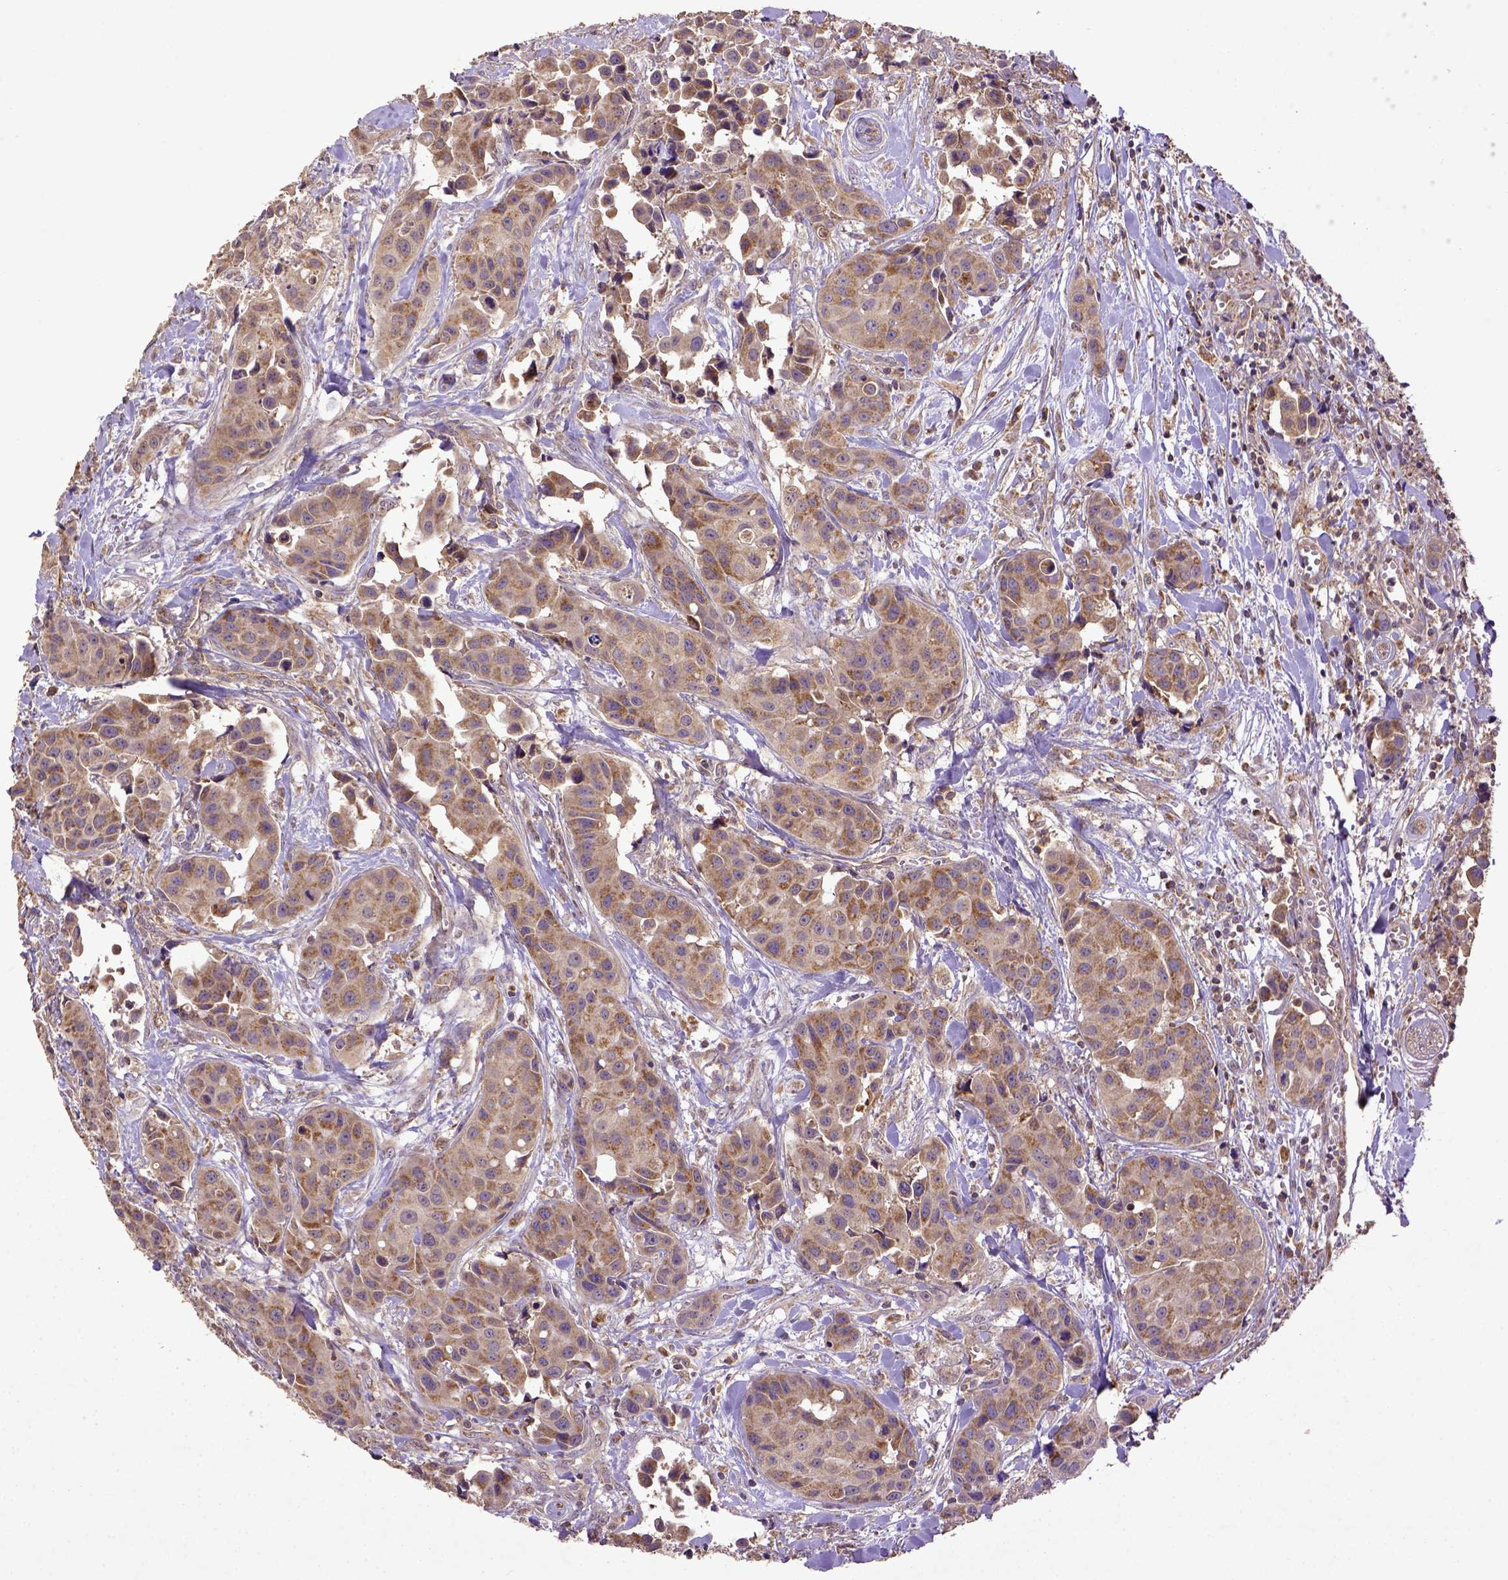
{"staining": {"intensity": "moderate", "quantity": ">75%", "location": "cytoplasmic/membranous"}, "tissue": "head and neck cancer", "cell_type": "Tumor cells", "image_type": "cancer", "snomed": [{"axis": "morphology", "description": "Adenocarcinoma, NOS"}, {"axis": "topography", "description": "Head-Neck"}], "caption": "Protein analysis of head and neck adenocarcinoma tissue exhibits moderate cytoplasmic/membranous expression in about >75% of tumor cells.", "gene": "MT-CO1", "patient": {"sex": "male", "age": 76}}